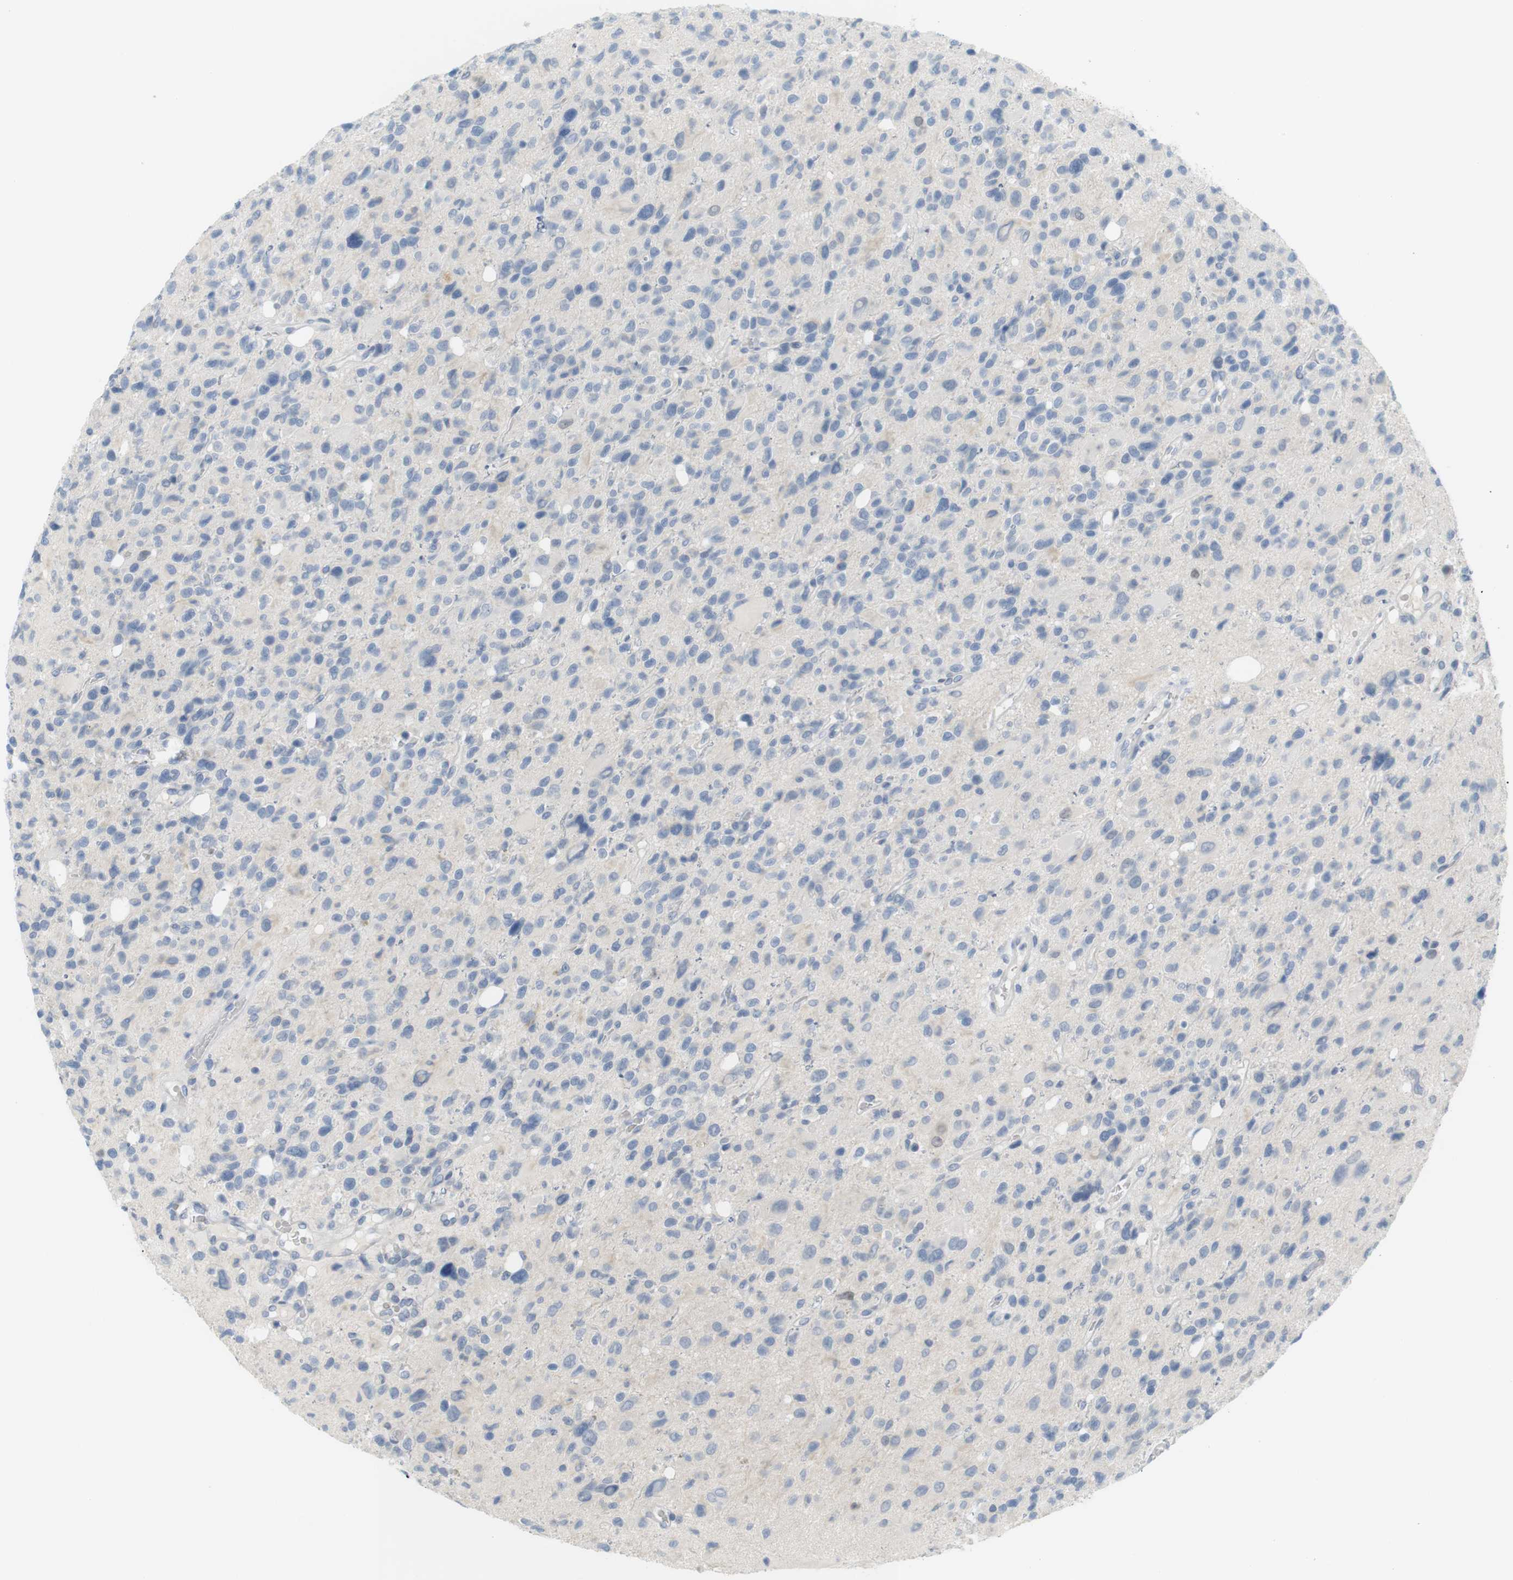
{"staining": {"intensity": "negative", "quantity": "none", "location": "none"}, "tissue": "glioma", "cell_type": "Tumor cells", "image_type": "cancer", "snomed": [{"axis": "morphology", "description": "Glioma, malignant, High grade"}, {"axis": "topography", "description": "Brain"}], "caption": "The immunohistochemistry photomicrograph has no significant positivity in tumor cells of malignant glioma (high-grade) tissue.", "gene": "CREB3L2", "patient": {"sex": "male", "age": 48}}